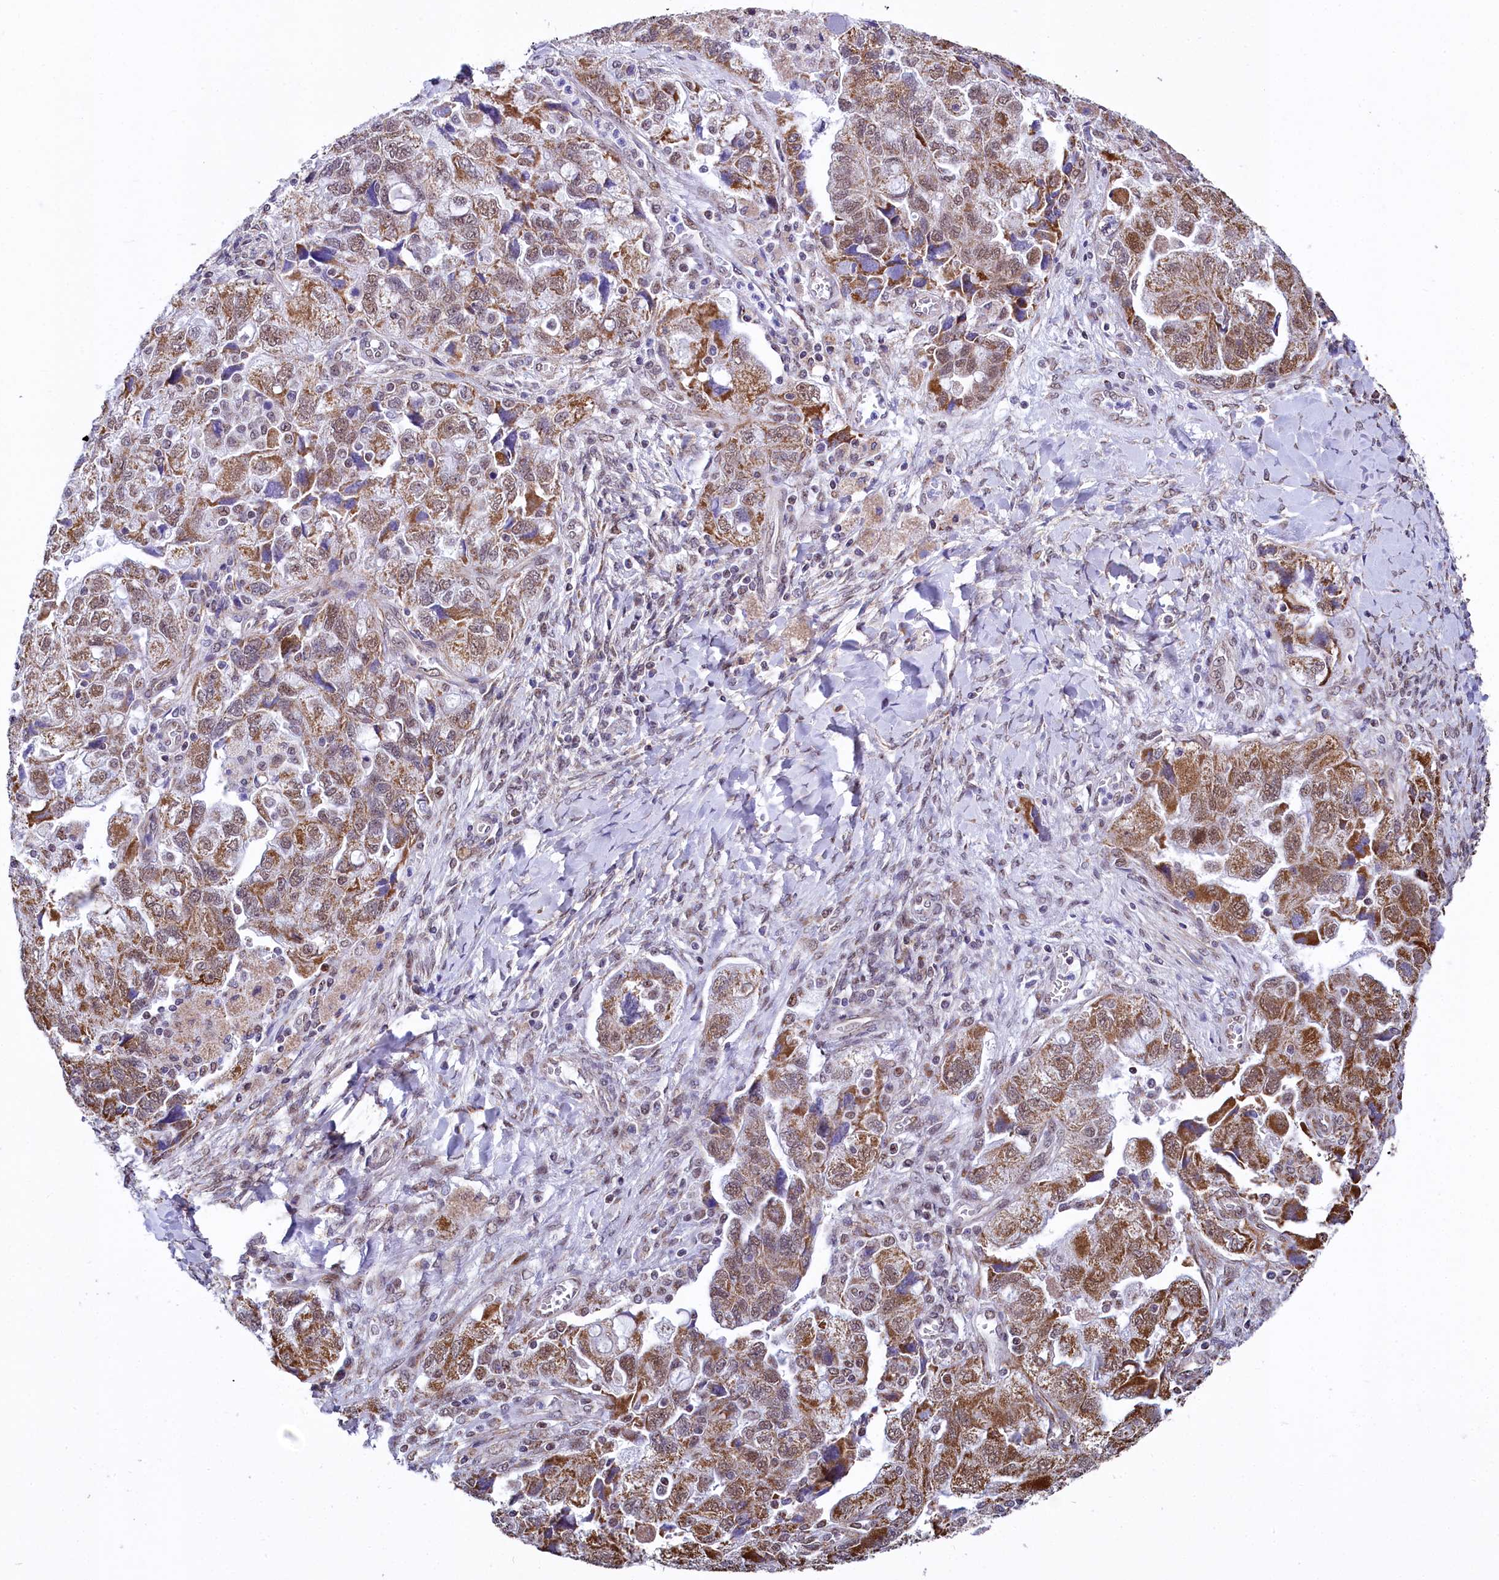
{"staining": {"intensity": "moderate", "quantity": ">75%", "location": "cytoplasmic/membranous,nuclear"}, "tissue": "ovarian cancer", "cell_type": "Tumor cells", "image_type": "cancer", "snomed": [{"axis": "morphology", "description": "Carcinoma, NOS"}, {"axis": "morphology", "description": "Cystadenocarcinoma, serous, NOS"}, {"axis": "topography", "description": "Ovary"}], "caption": "Brown immunohistochemical staining in ovarian cancer (carcinoma) exhibits moderate cytoplasmic/membranous and nuclear positivity in about >75% of tumor cells. (DAB IHC with brightfield microscopy, high magnification).", "gene": "MORN3", "patient": {"sex": "female", "age": 69}}